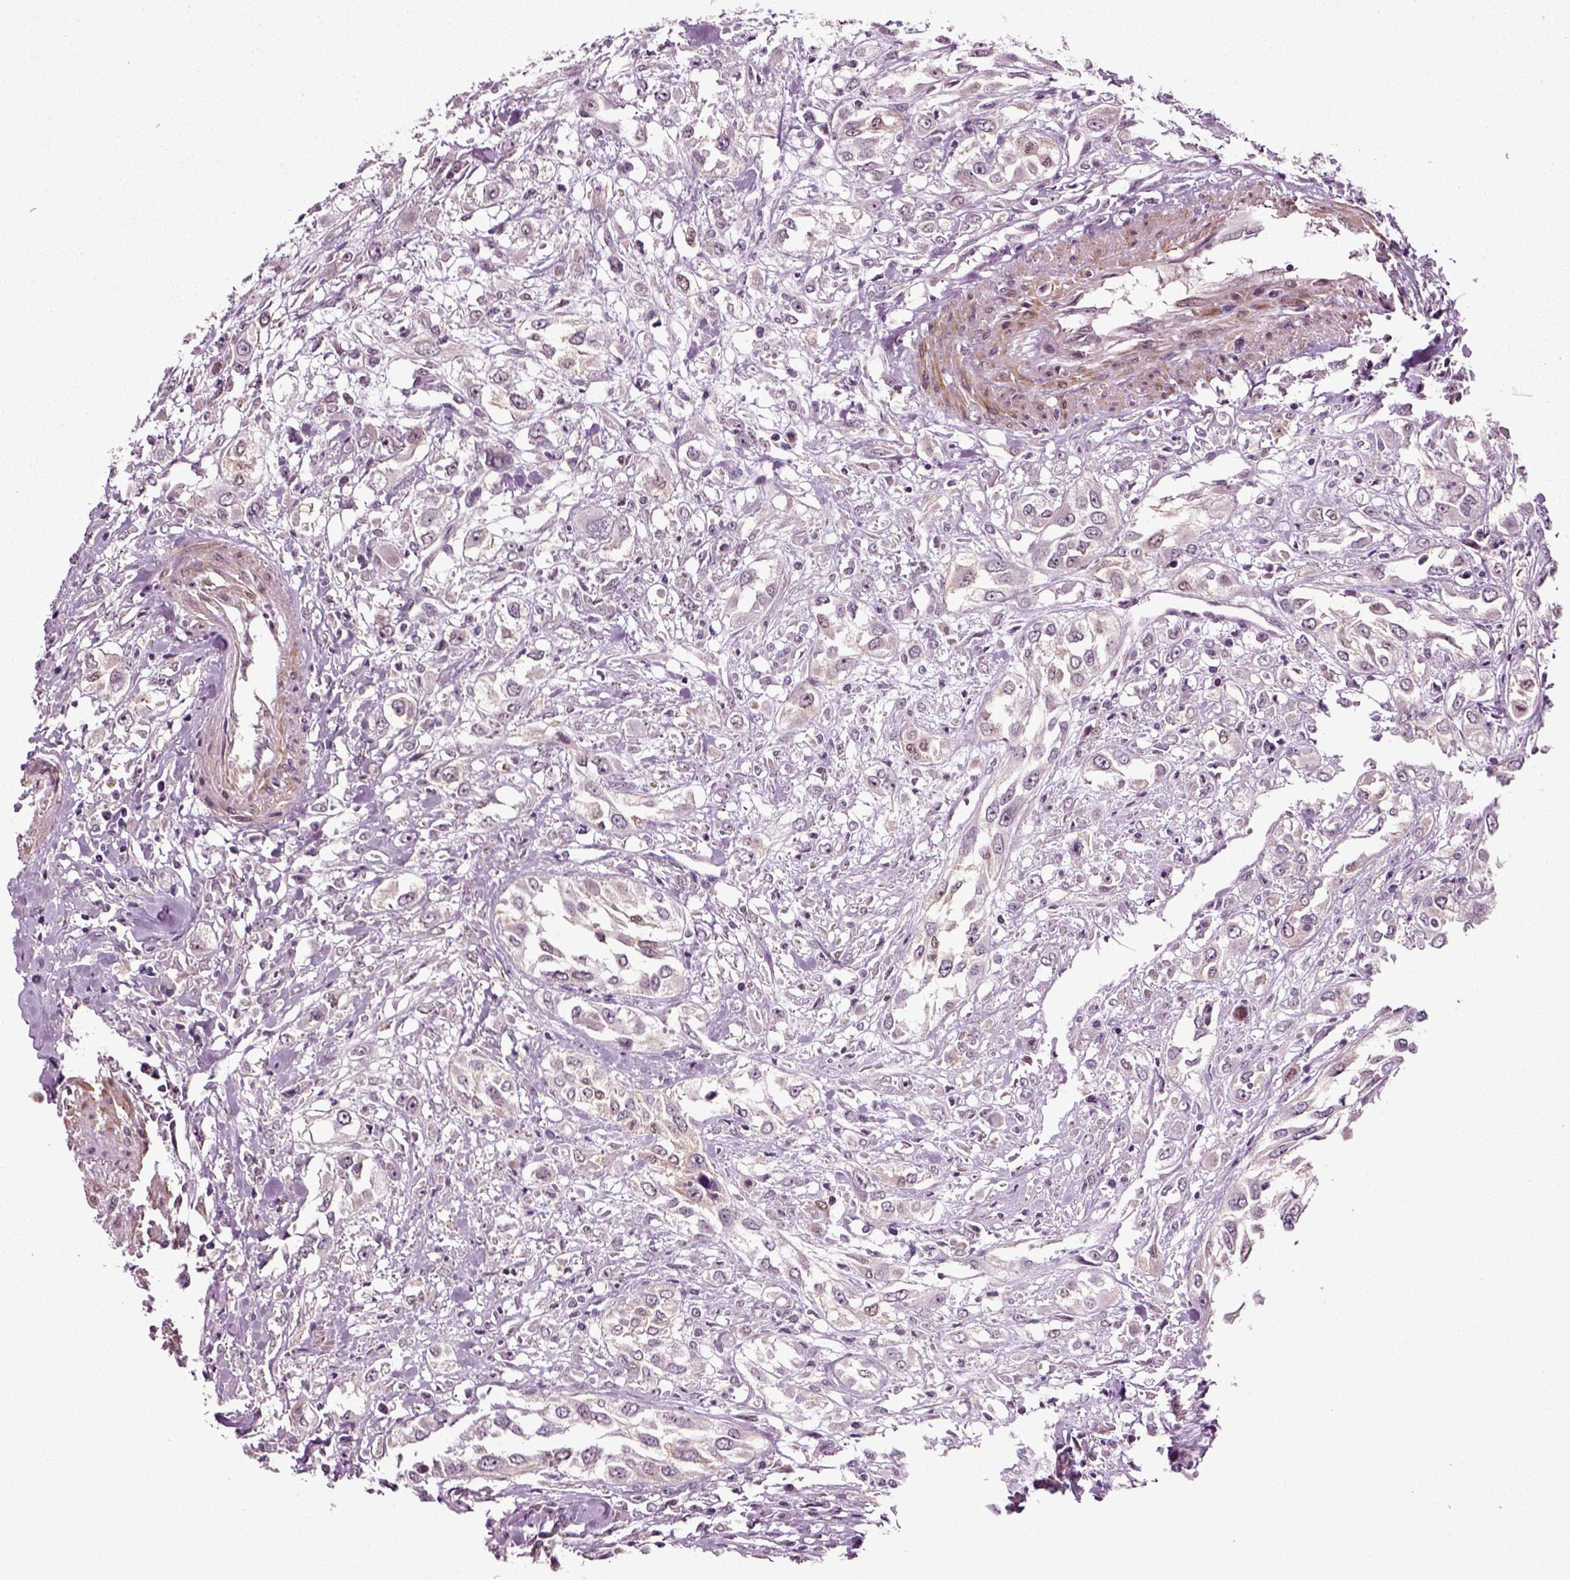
{"staining": {"intensity": "negative", "quantity": "none", "location": "none"}, "tissue": "urothelial cancer", "cell_type": "Tumor cells", "image_type": "cancer", "snomed": [{"axis": "morphology", "description": "Urothelial carcinoma, High grade"}, {"axis": "topography", "description": "Urinary bladder"}], "caption": "This is an immunohistochemistry (IHC) micrograph of human urothelial cancer. There is no expression in tumor cells.", "gene": "KNSTRN", "patient": {"sex": "male", "age": 67}}